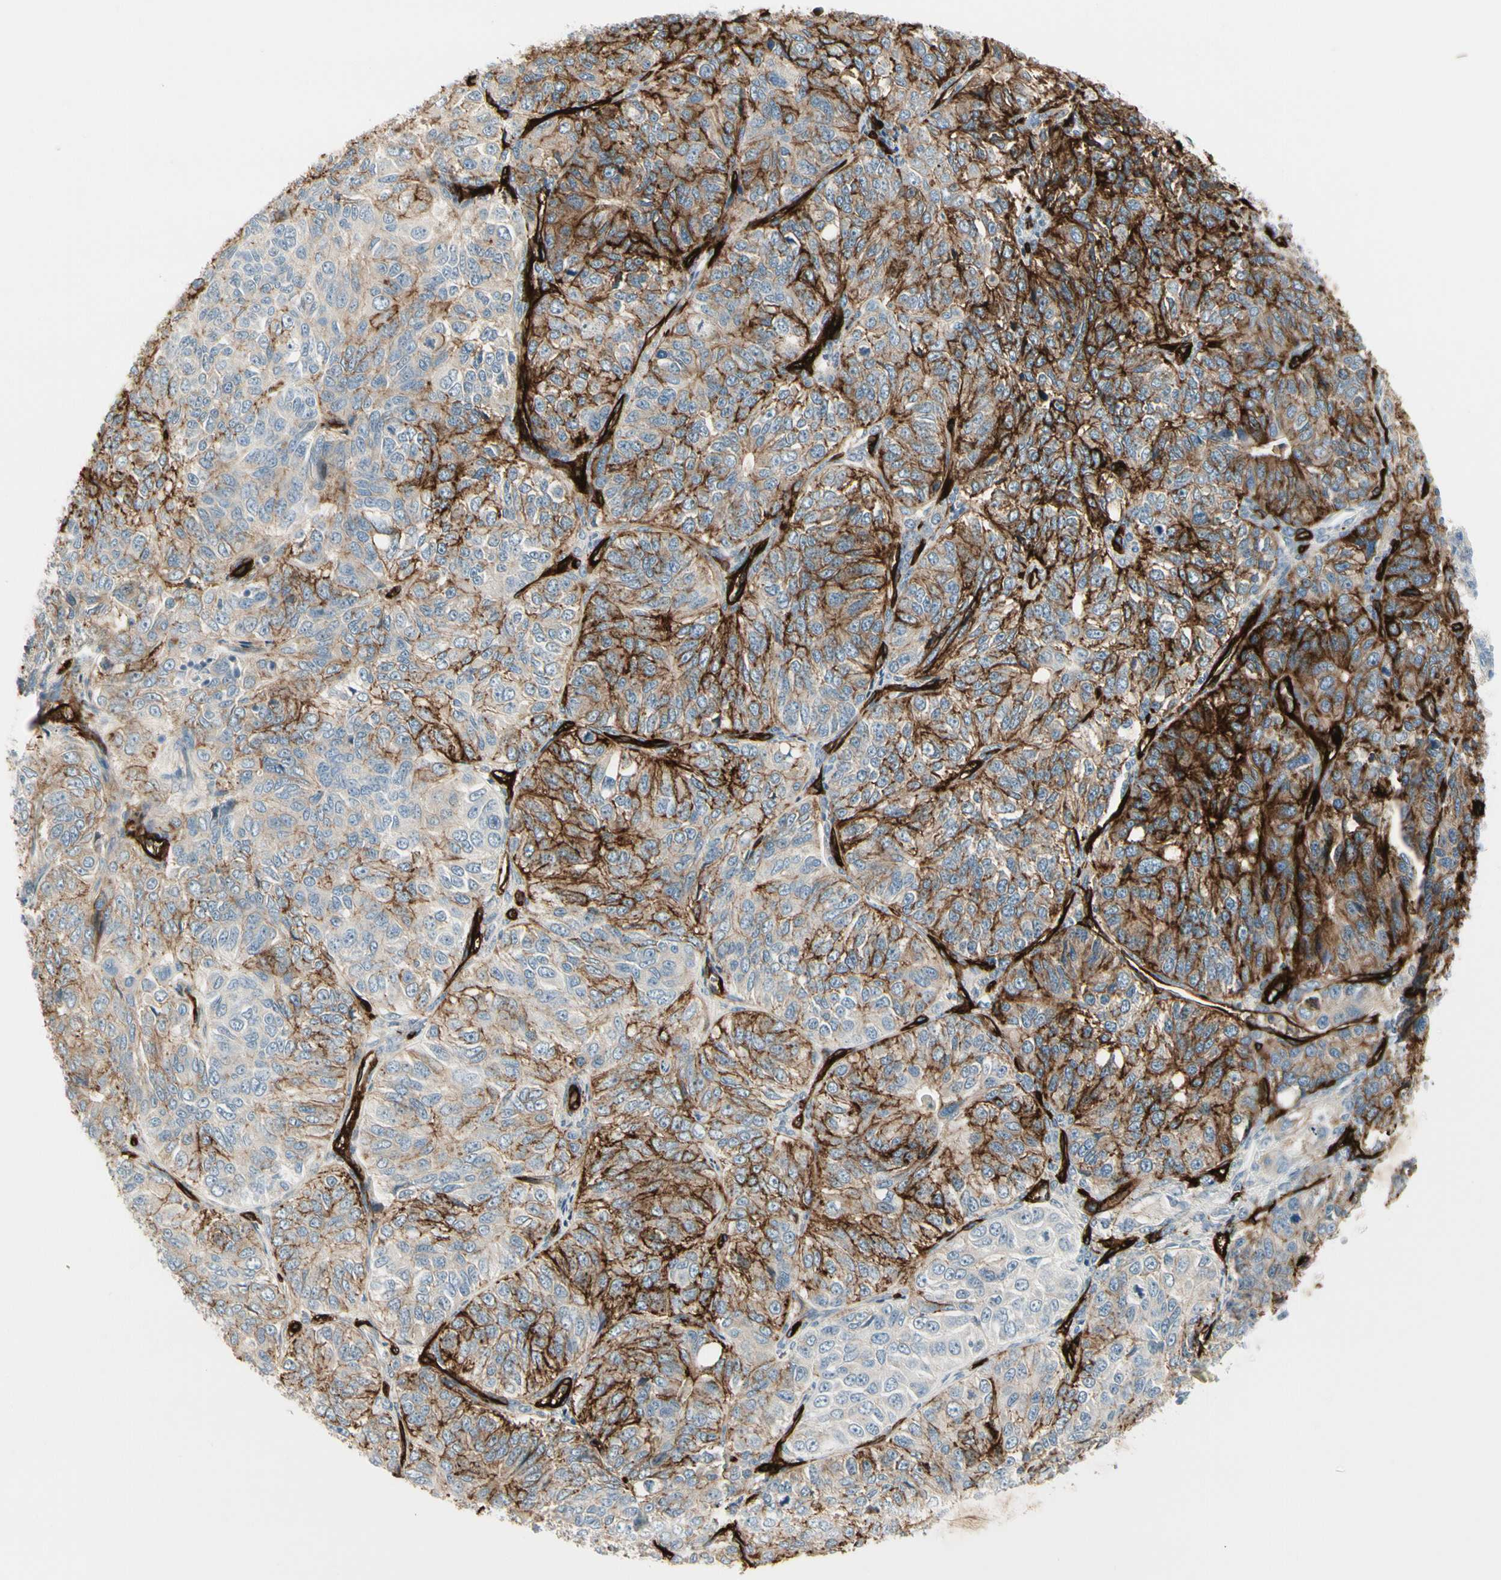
{"staining": {"intensity": "strong", "quantity": "<25%", "location": "cytoplasmic/membranous"}, "tissue": "ovarian cancer", "cell_type": "Tumor cells", "image_type": "cancer", "snomed": [{"axis": "morphology", "description": "Carcinoma, endometroid"}, {"axis": "topography", "description": "Ovary"}], "caption": "A histopathology image showing strong cytoplasmic/membranous positivity in about <25% of tumor cells in ovarian endometroid carcinoma, as visualized by brown immunohistochemical staining.", "gene": "MCAM", "patient": {"sex": "female", "age": 51}}